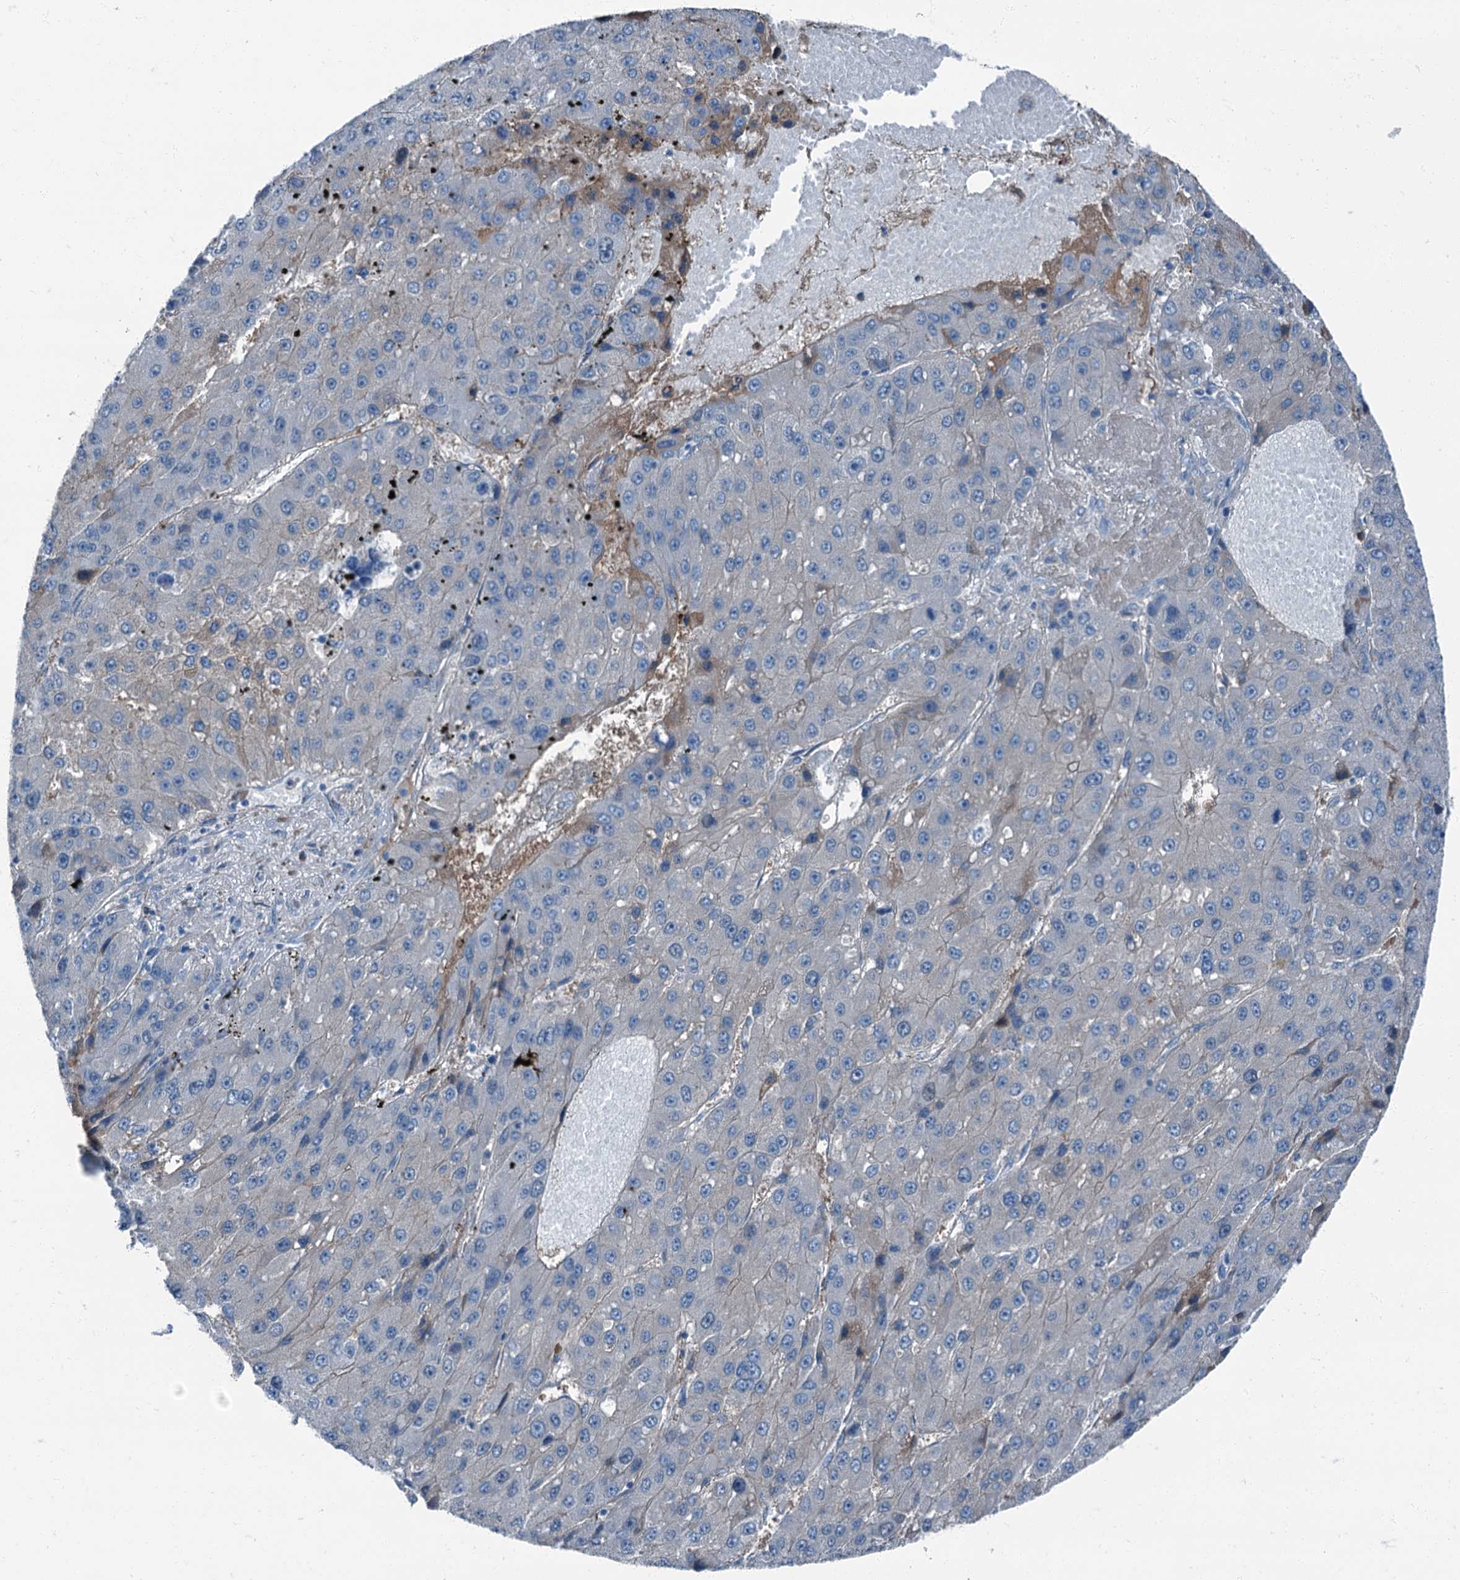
{"staining": {"intensity": "negative", "quantity": "none", "location": "none"}, "tissue": "liver cancer", "cell_type": "Tumor cells", "image_type": "cancer", "snomed": [{"axis": "morphology", "description": "Carcinoma, Hepatocellular, NOS"}, {"axis": "topography", "description": "Liver"}], "caption": "Tumor cells show no significant positivity in hepatocellular carcinoma (liver).", "gene": "AXL", "patient": {"sex": "female", "age": 73}}